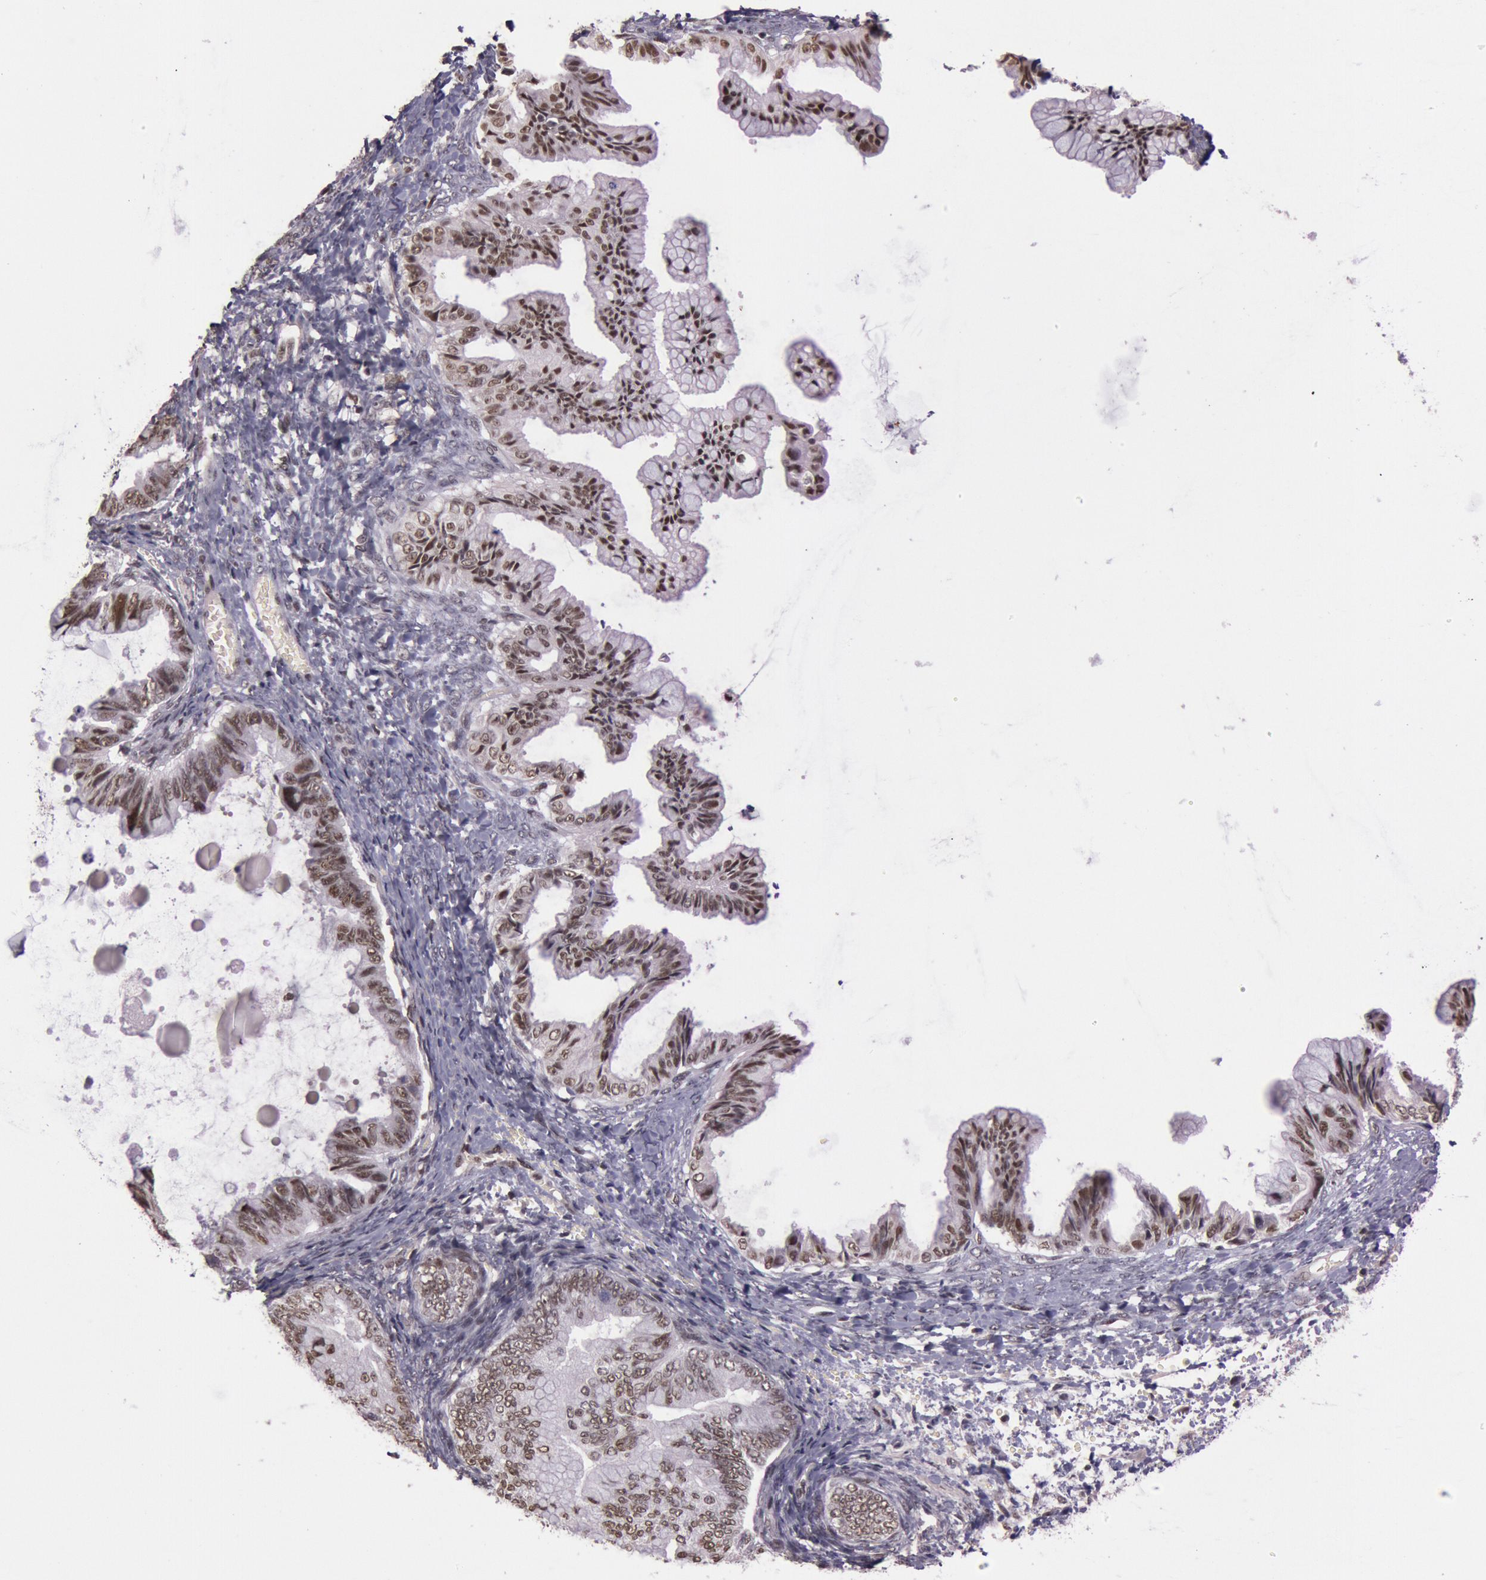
{"staining": {"intensity": "moderate", "quantity": ">75%", "location": "nuclear"}, "tissue": "ovarian cancer", "cell_type": "Tumor cells", "image_type": "cancer", "snomed": [{"axis": "morphology", "description": "Cystadenocarcinoma, mucinous, NOS"}, {"axis": "topography", "description": "Ovary"}], "caption": "Tumor cells demonstrate medium levels of moderate nuclear positivity in approximately >75% of cells in human mucinous cystadenocarcinoma (ovarian).", "gene": "TASL", "patient": {"sex": "female", "age": 36}}